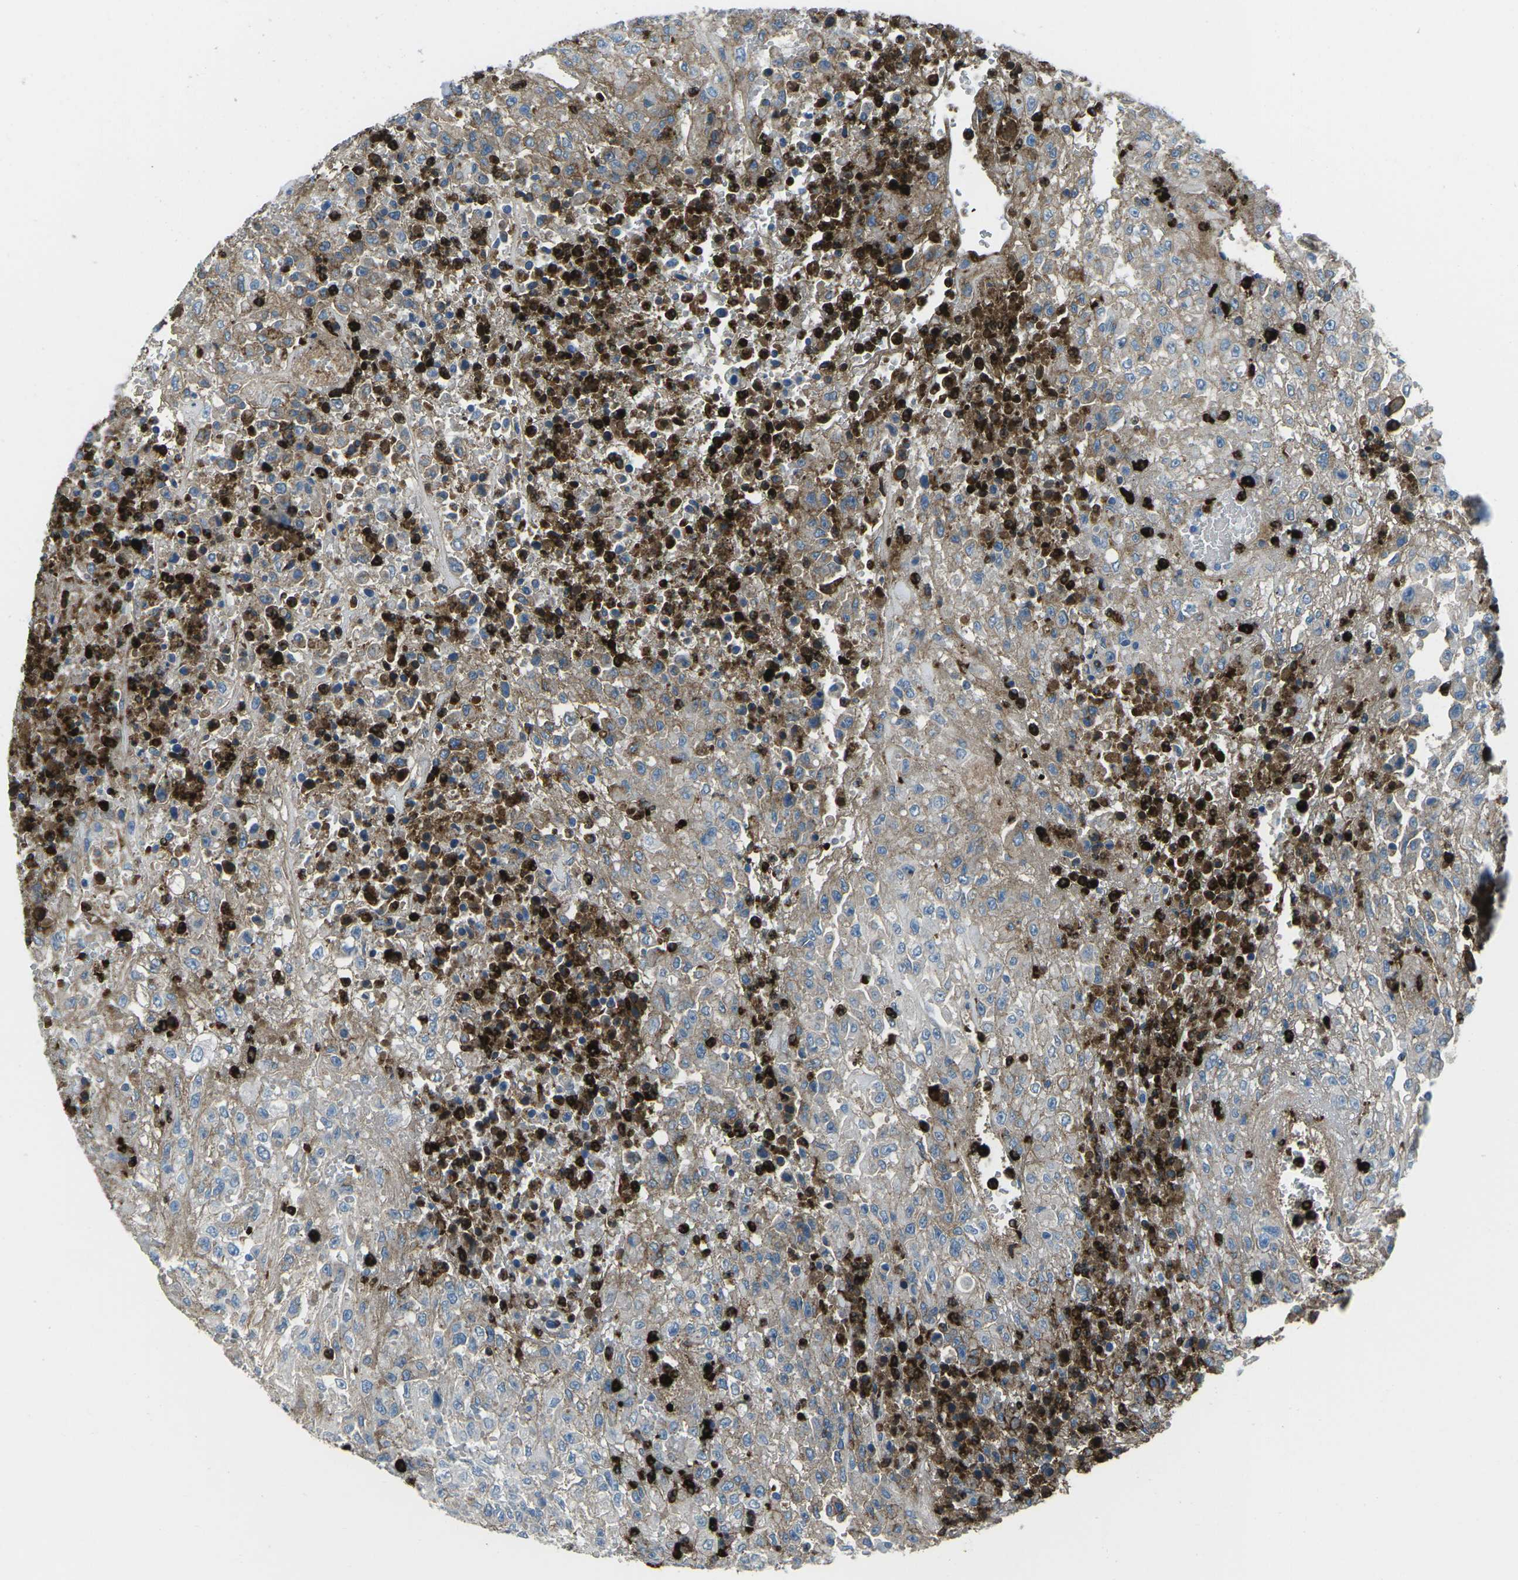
{"staining": {"intensity": "weak", "quantity": ">75%", "location": "cytoplasmic/membranous"}, "tissue": "urothelial cancer", "cell_type": "Tumor cells", "image_type": "cancer", "snomed": [{"axis": "morphology", "description": "Urothelial carcinoma, High grade"}, {"axis": "topography", "description": "Urinary bladder"}], "caption": "An immunohistochemistry image of tumor tissue is shown. Protein staining in brown labels weak cytoplasmic/membranous positivity in high-grade urothelial carcinoma within tumor cells.", "gene": "FCN1", "patient": {"sex": "male", "age": 46}}